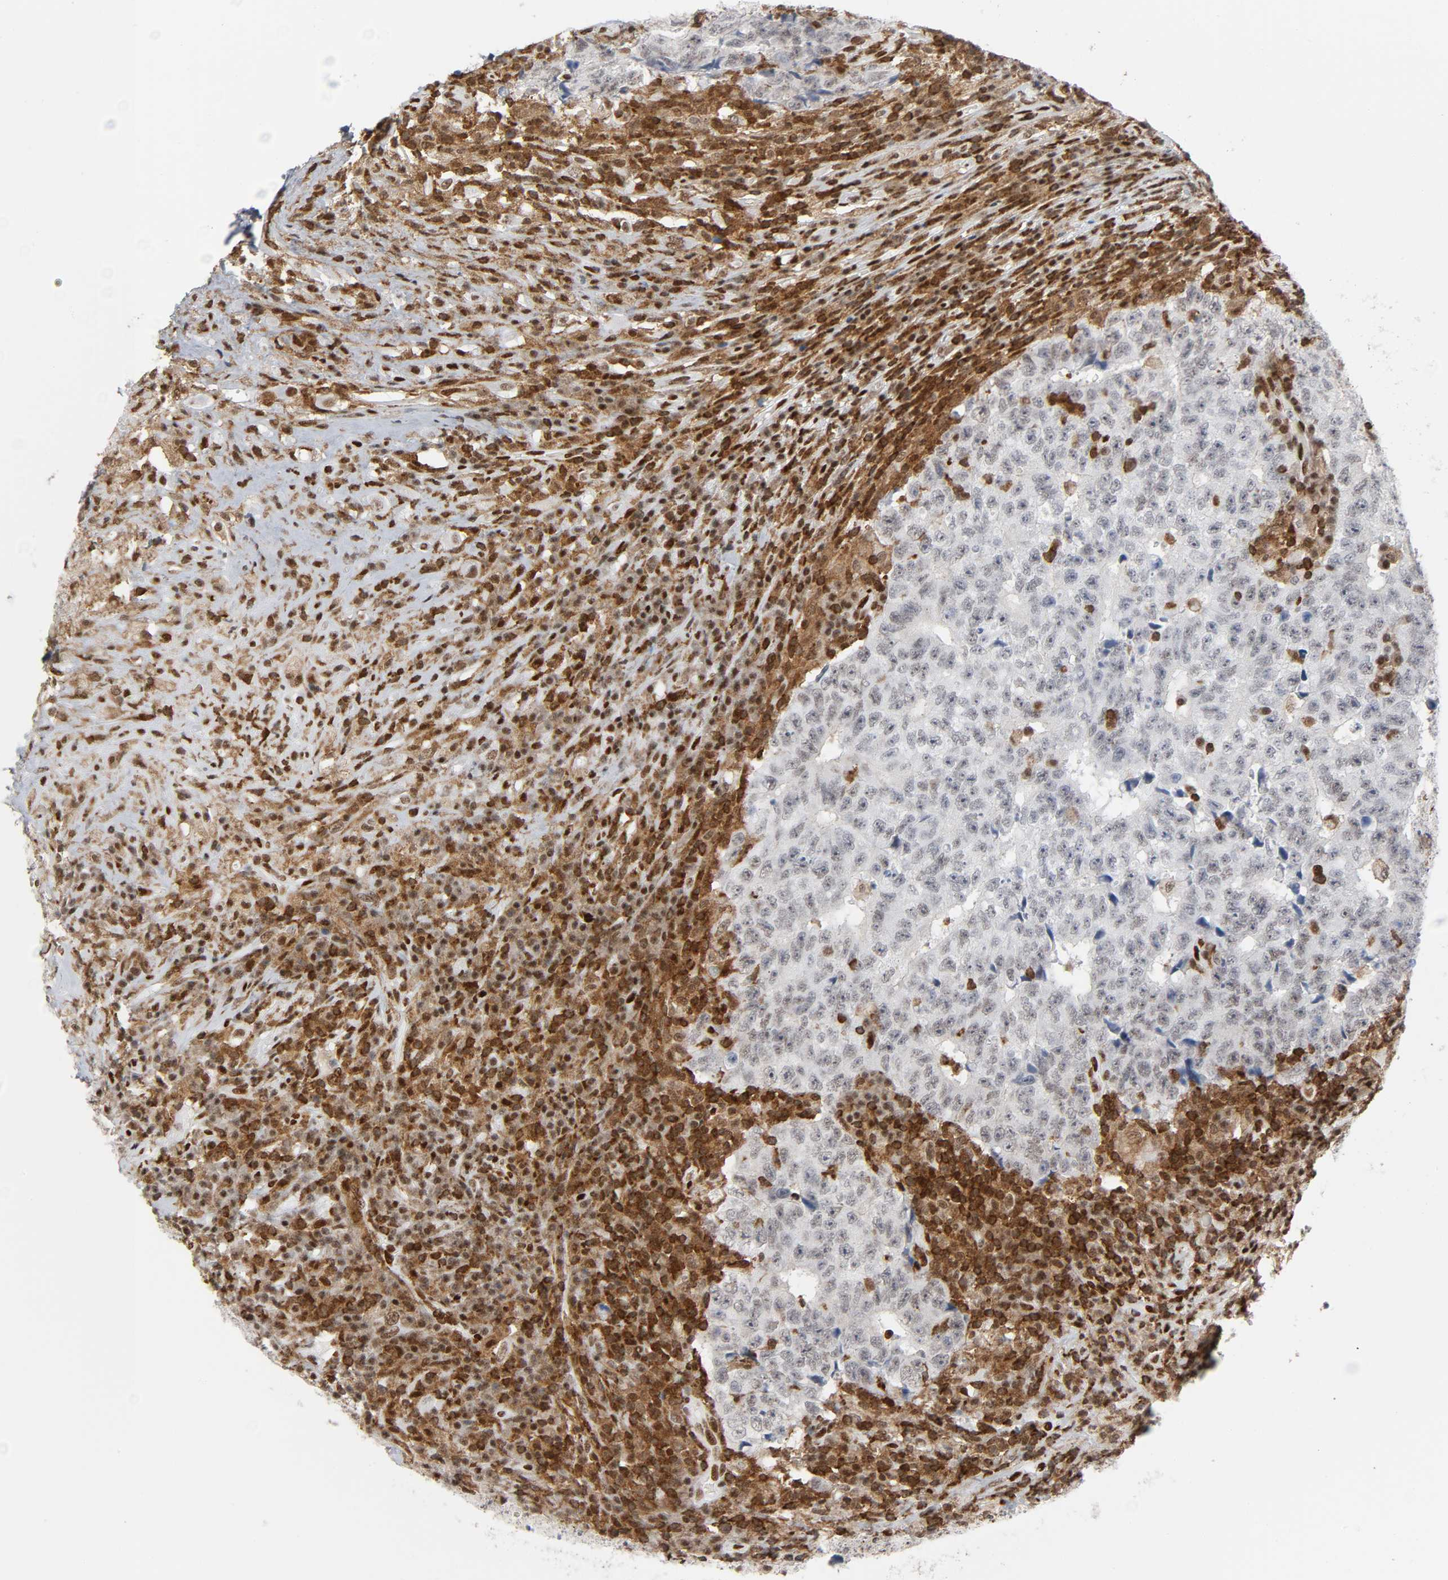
{"staining": {"intensity": "moderate", "quantity": ">75%", "location": "nuclear"}, "tissue": "testis cancer", "cell_type": "Tumor cells", "image_type": "cancer", "snomed": [{"axis": "morphology", "description": "Necrosis, NOS"}, {"axis": "morphology", "description": "Carcinoma, Embryonal, NOS"}, {"axis": "topography", "description": "Testis"}], "caption": "This is a micrograph of immunohistochemistry (IHC) staining of testis embryonal carcinoma, which shows moderate expression in the nuclear of tumor cells.", "gene": "WAS", "patient": {"sex": "male", "age": 19}}